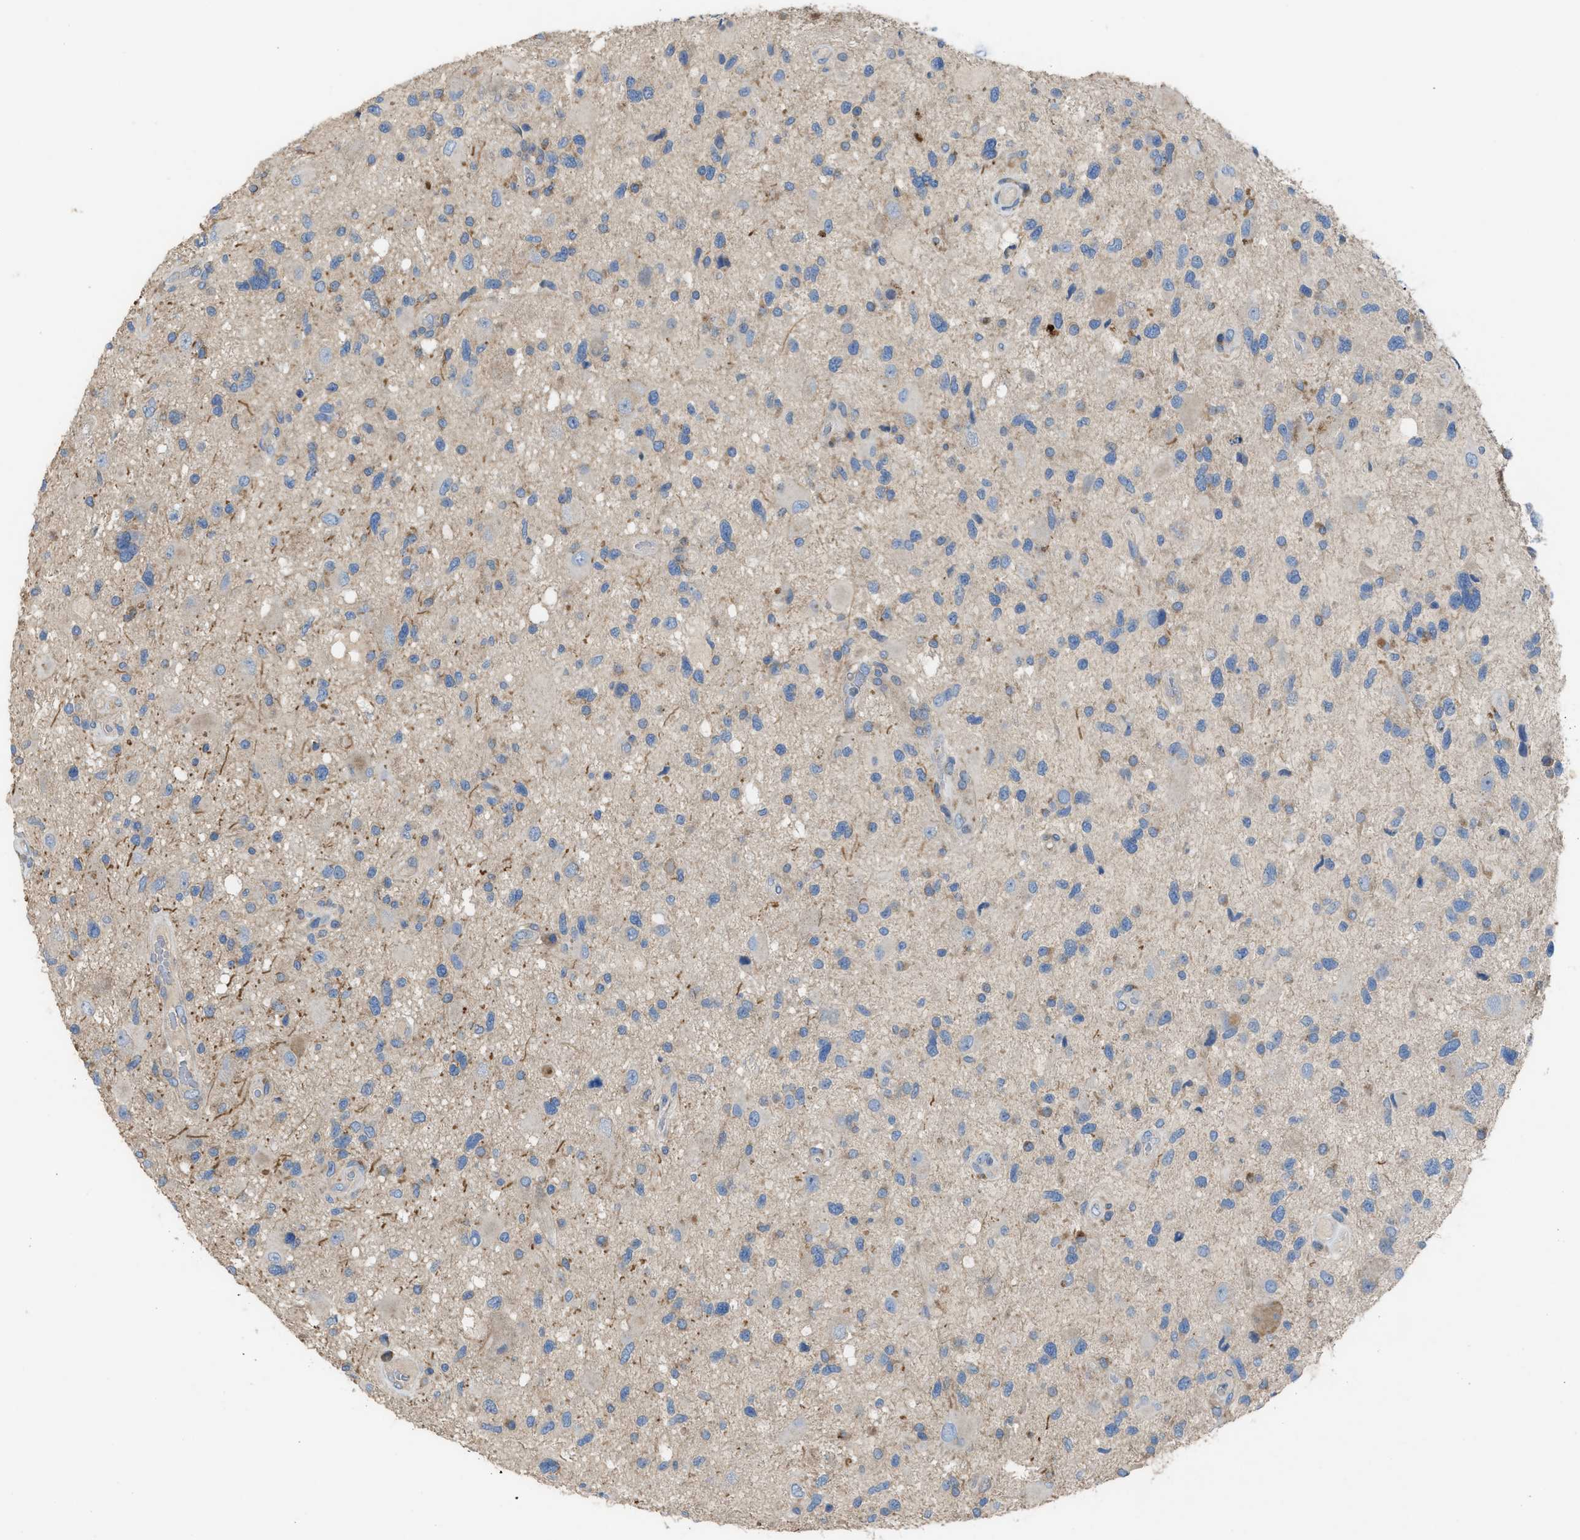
{"staining": {"intensity": "negative", "quantity": "none", "location": "none"}, "tissue": "glioma", "cell_type": "Tumor cells", "image_type": "cancer", "snomed": [{"axis": "morphology", "description": "Glioma, malignant, High grade"}, {"axis": "topography", "description": "Brain"}], "caption": "A histopathology image of malignant glioma (high-grade) stained for a protein displays no brown staining in tumor cells.", "gene": "AOAH", "patient": {"sex": "male", "age": 33}}